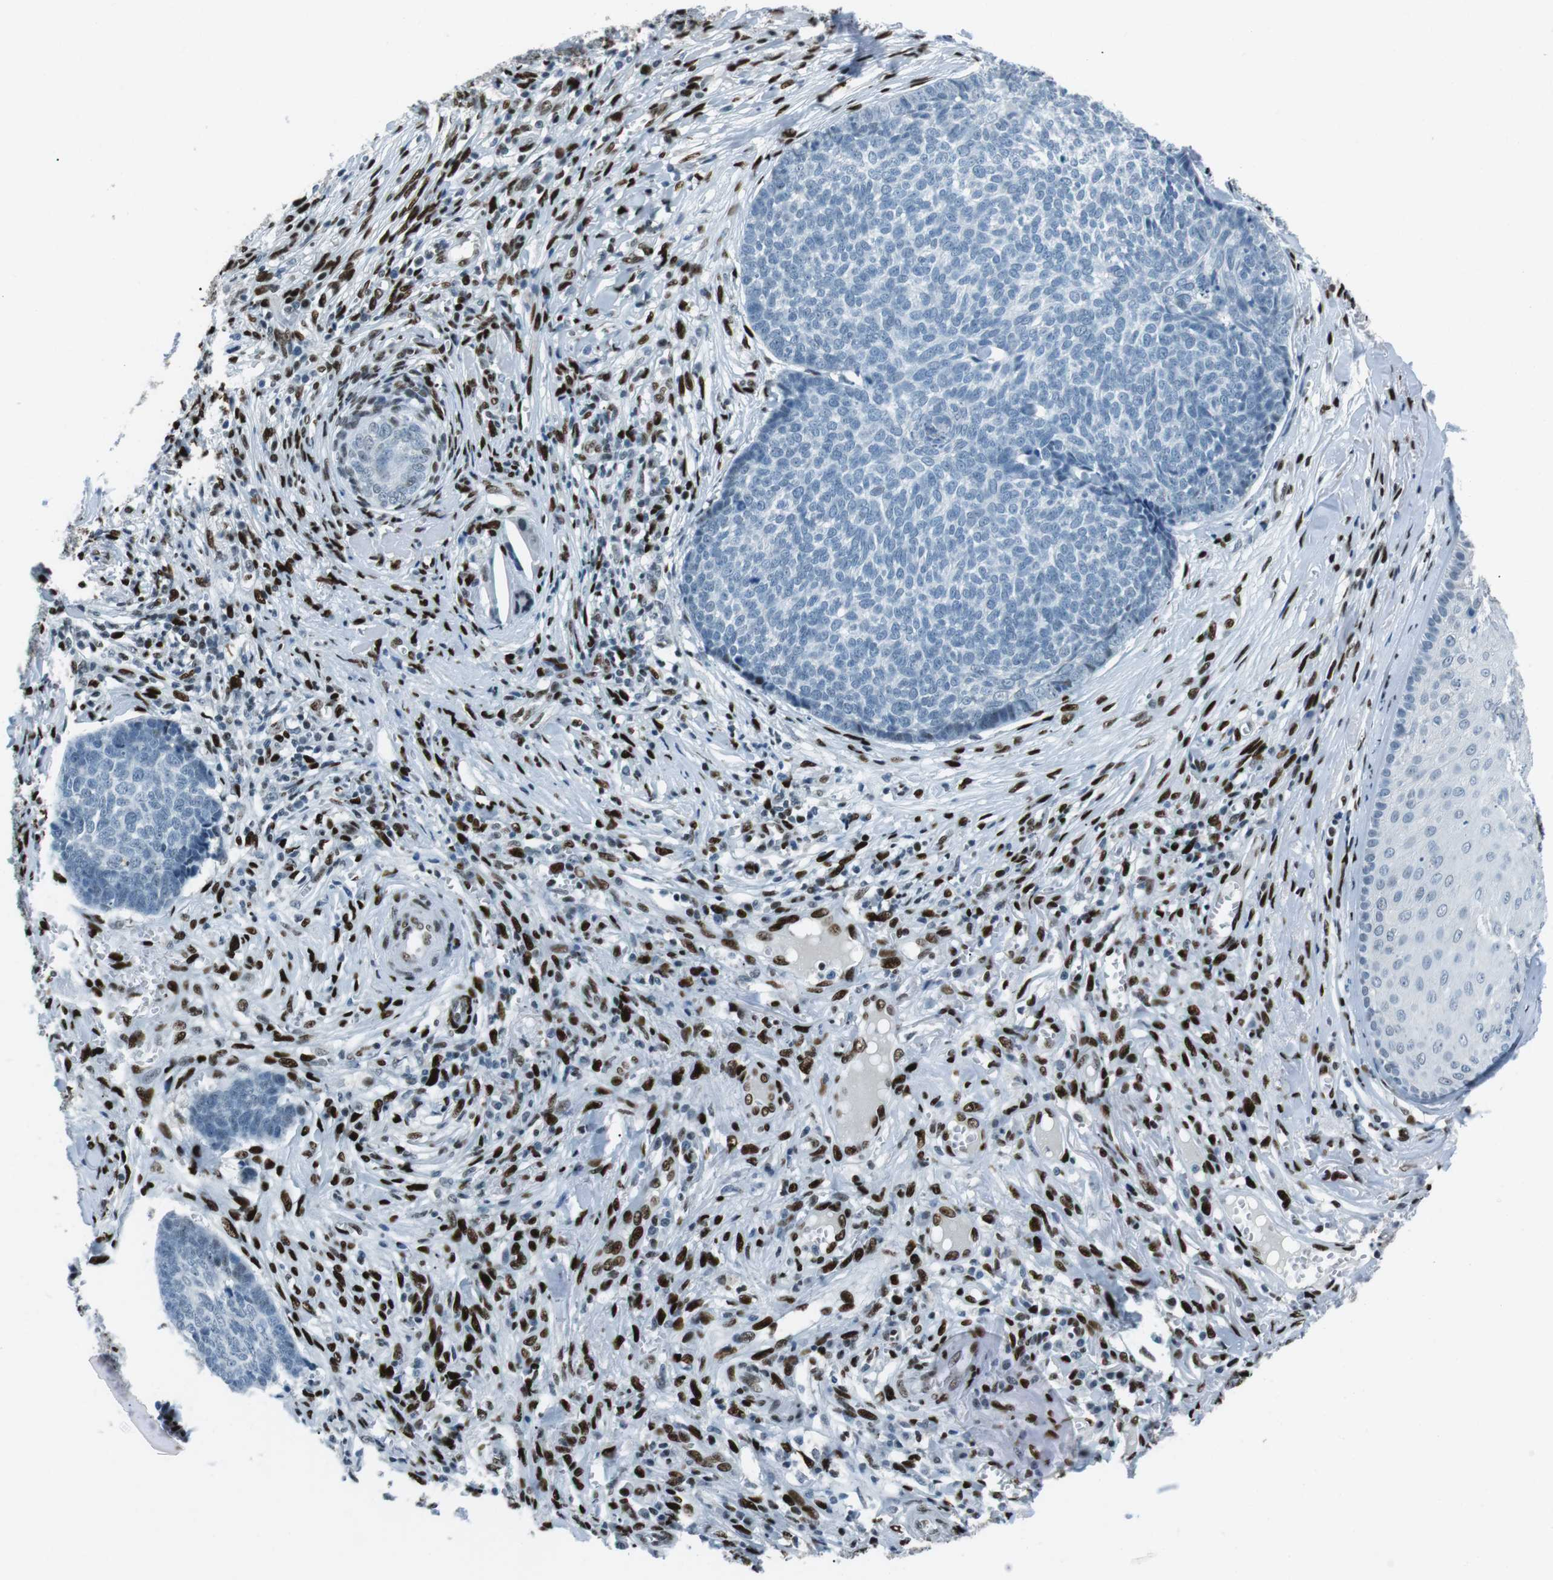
{"staining": {"intensity": "negative", "quantity": "none", "location": "none"}, "tissue": "skin cancer", "cell_type": "Tumor cells", "image_type": "cancer", "snomed": [{"axis": "morphology", "description": "Basal cell carcinoma"}, {"axis": "topography", "description": "Skin"}], "caption": "Tumor cells show no significant protein positivity in skin cancer. (DAB immunohistochemistry (IHC) with hematoxylin counter stain).", "gene": "PML", "patient": {"sex": "male", "age": 84}}